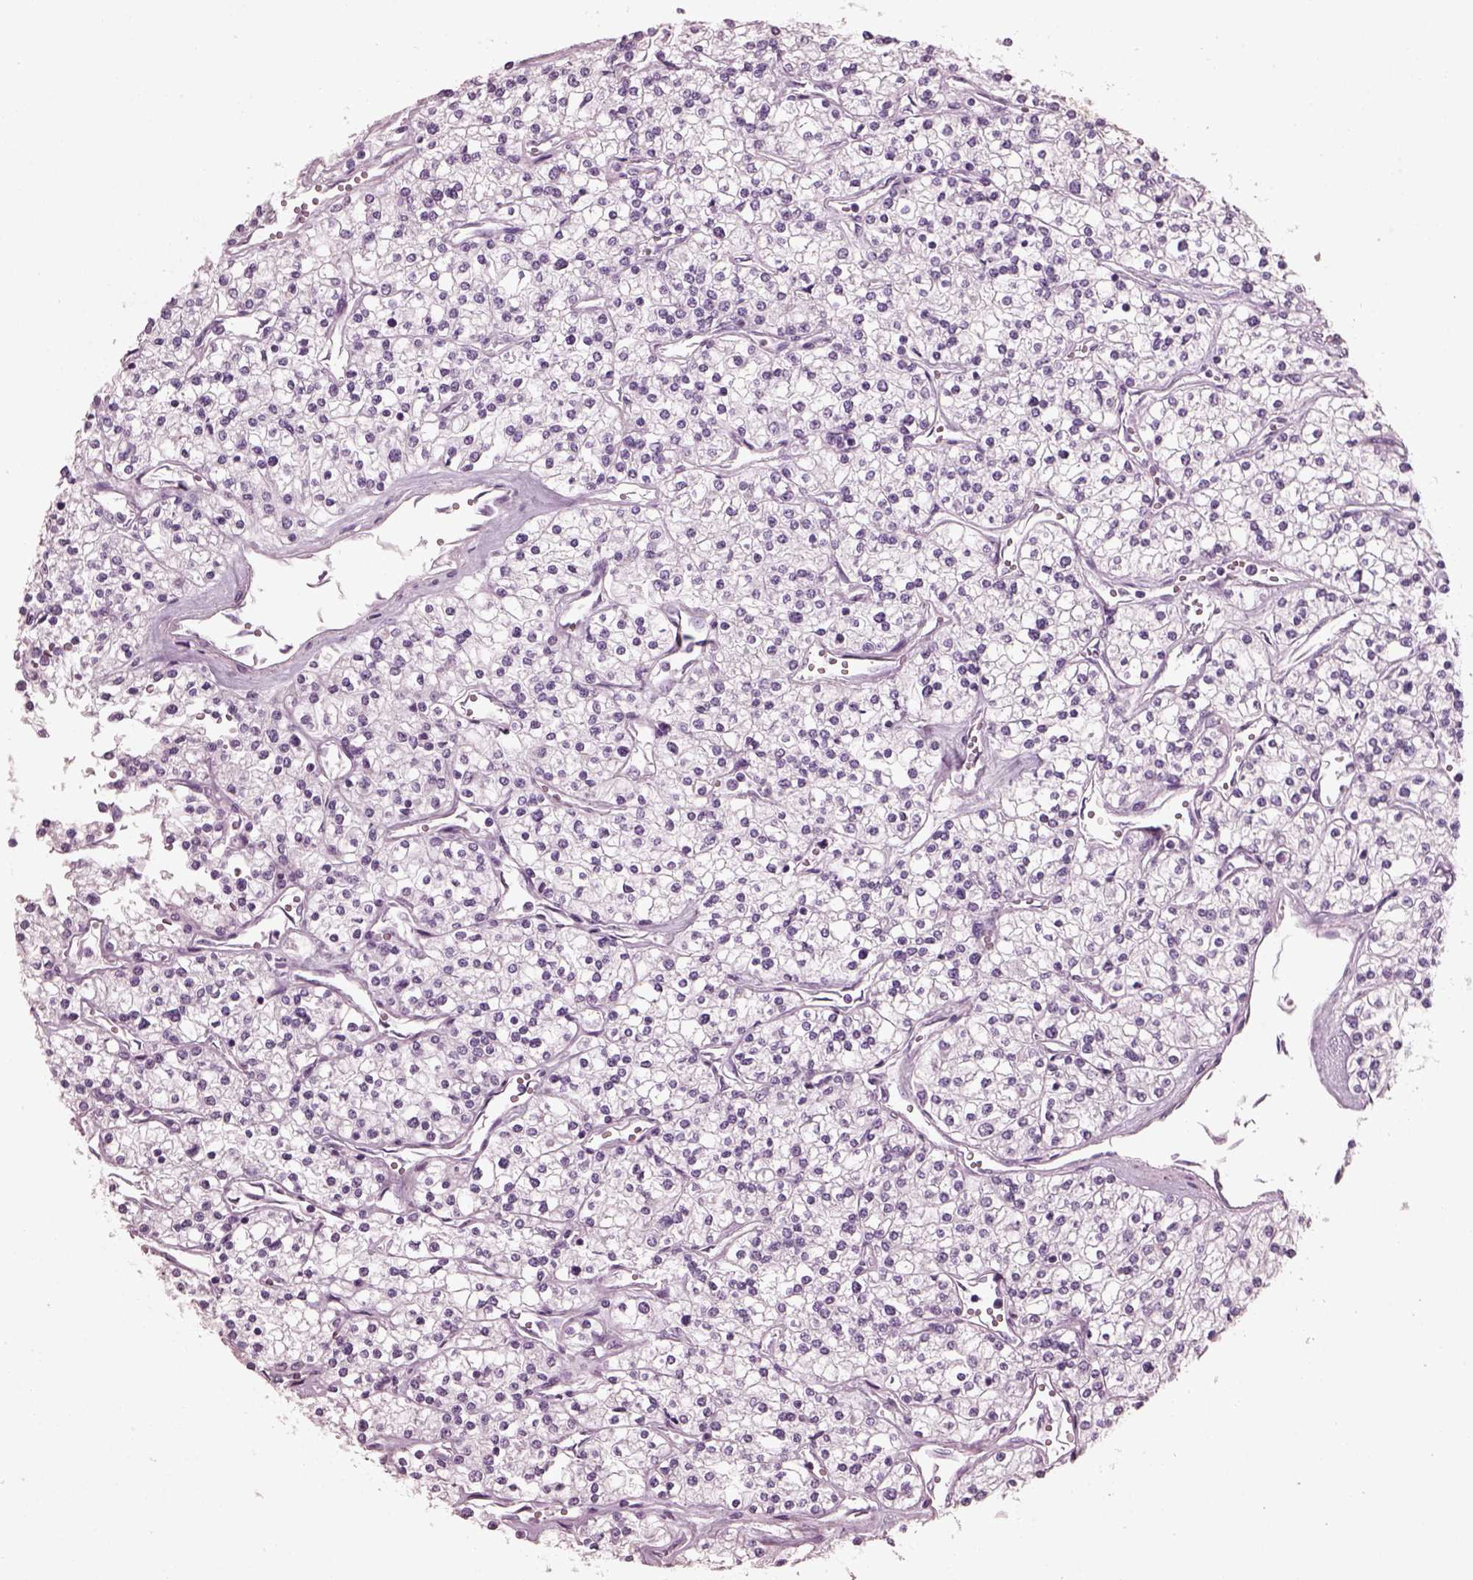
{"staining": {"intensity": "negative", "quantity": "none", "location": "none"}, "tissue": "renal cancer", "cell_type": "Tumor cells", "image_type": "cancer", "snomed": [{"axis": "morphology", "description": "Adenocarcinoma, NOS"}, {"axis": "topography", "description": "Kidney"}], "caption": "This image is of adenocarcinoma (renal) stained with IHC to label a protein in brown with the nuclei are counter-stained blue. There is no expression in tumor cells.", "gene": "PDC", "patient": {"sex": "male", "age": 80}}